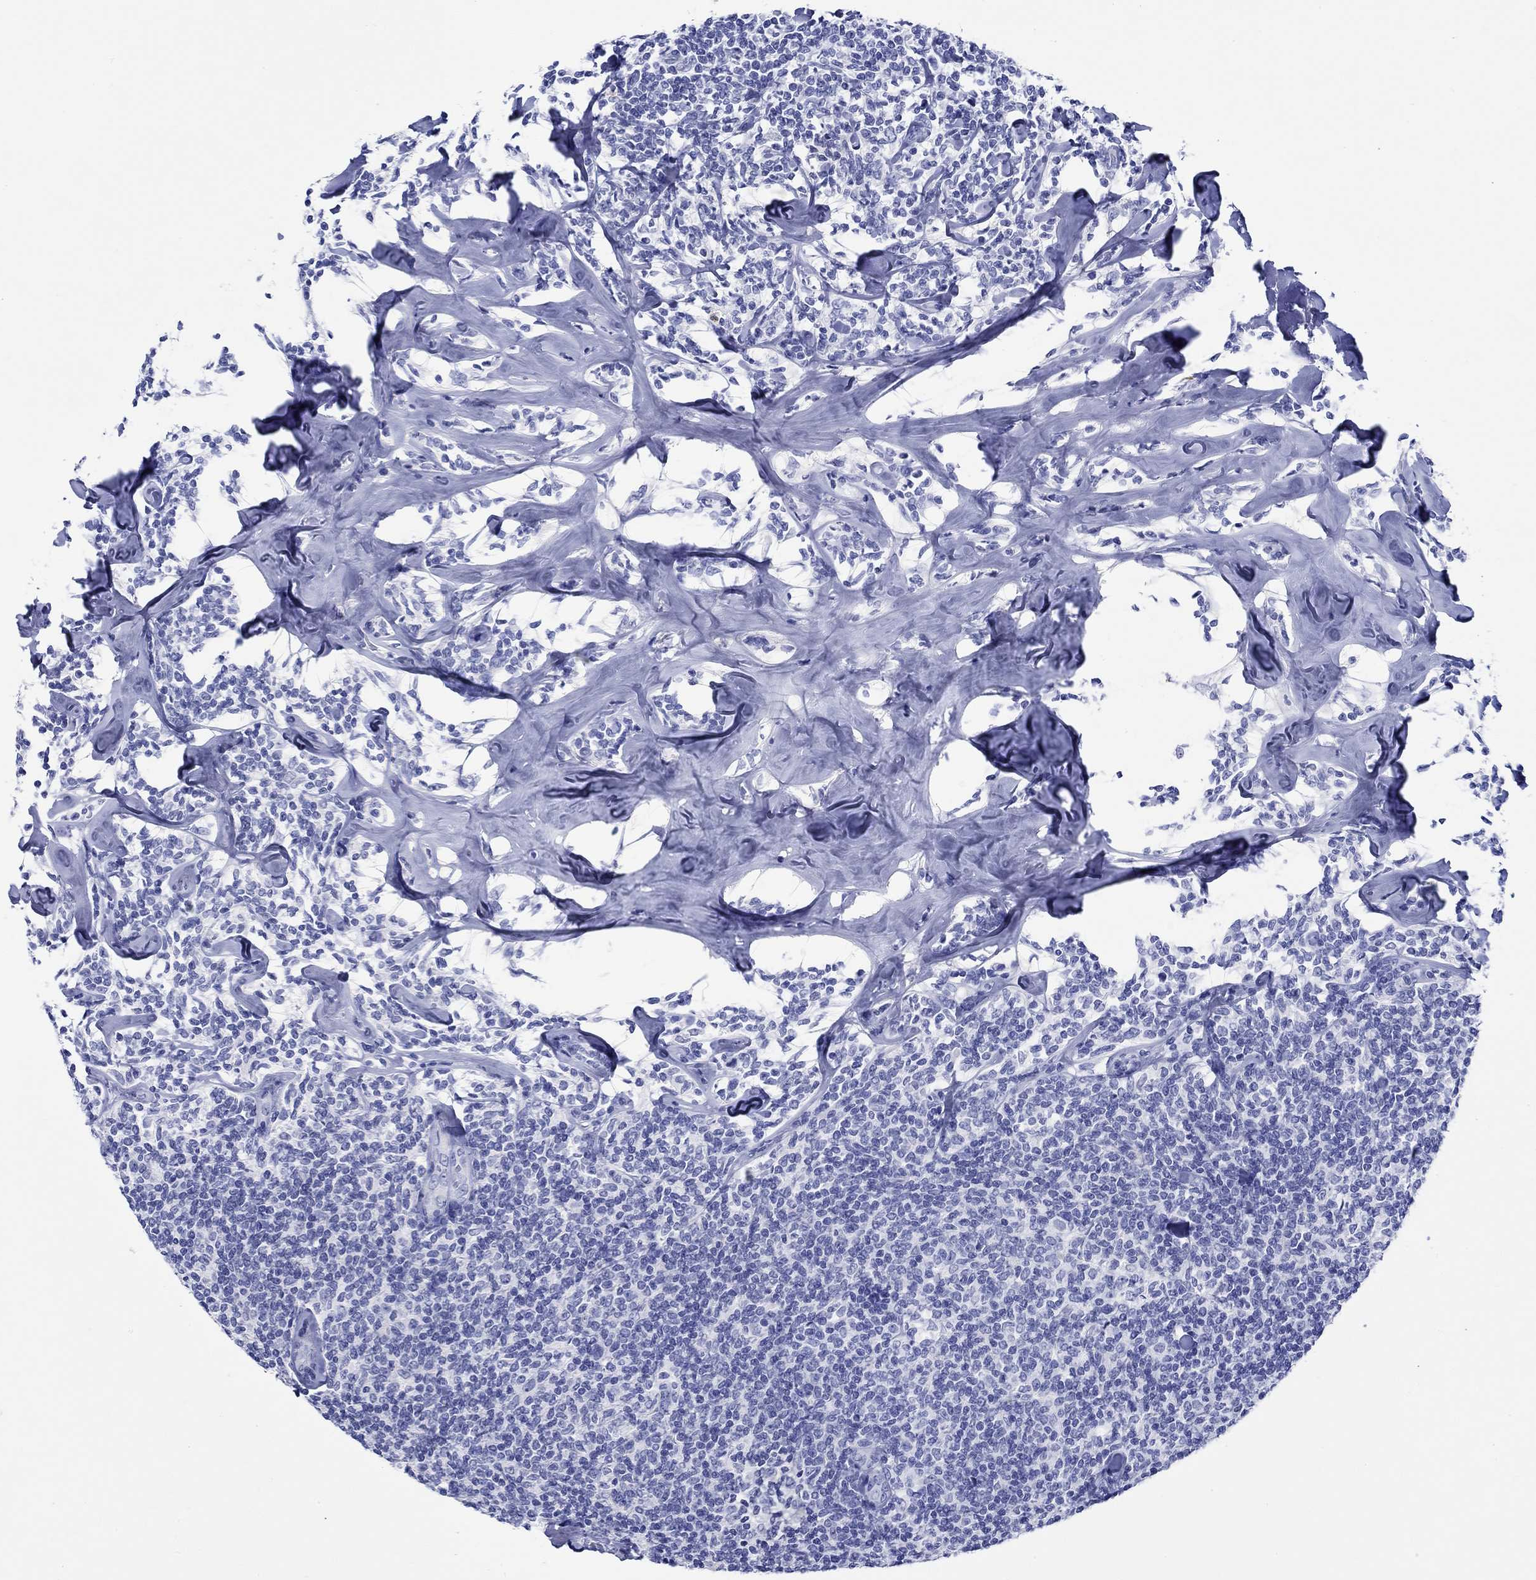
{"staining": {"intensity": "negative", "quantity": "none", "location": "none"}, "tissue": "lymphoma", "cell_type": "Tumor cells", "image_type": "cancer", "snomed": [{"axis": "morphology", "description": "Malignant lymphoma, non-Hodgkin's type, Low grade"}, {"axis": "topography", "description": "Lymph node"}], "caption": "Immunohistochemistry of human low-grade malignant lymphoma, non-Hodgkin's type shows no staining in tumor cells.", "gene": "EPX", "patient": {"sex": "female", "age": 56}}